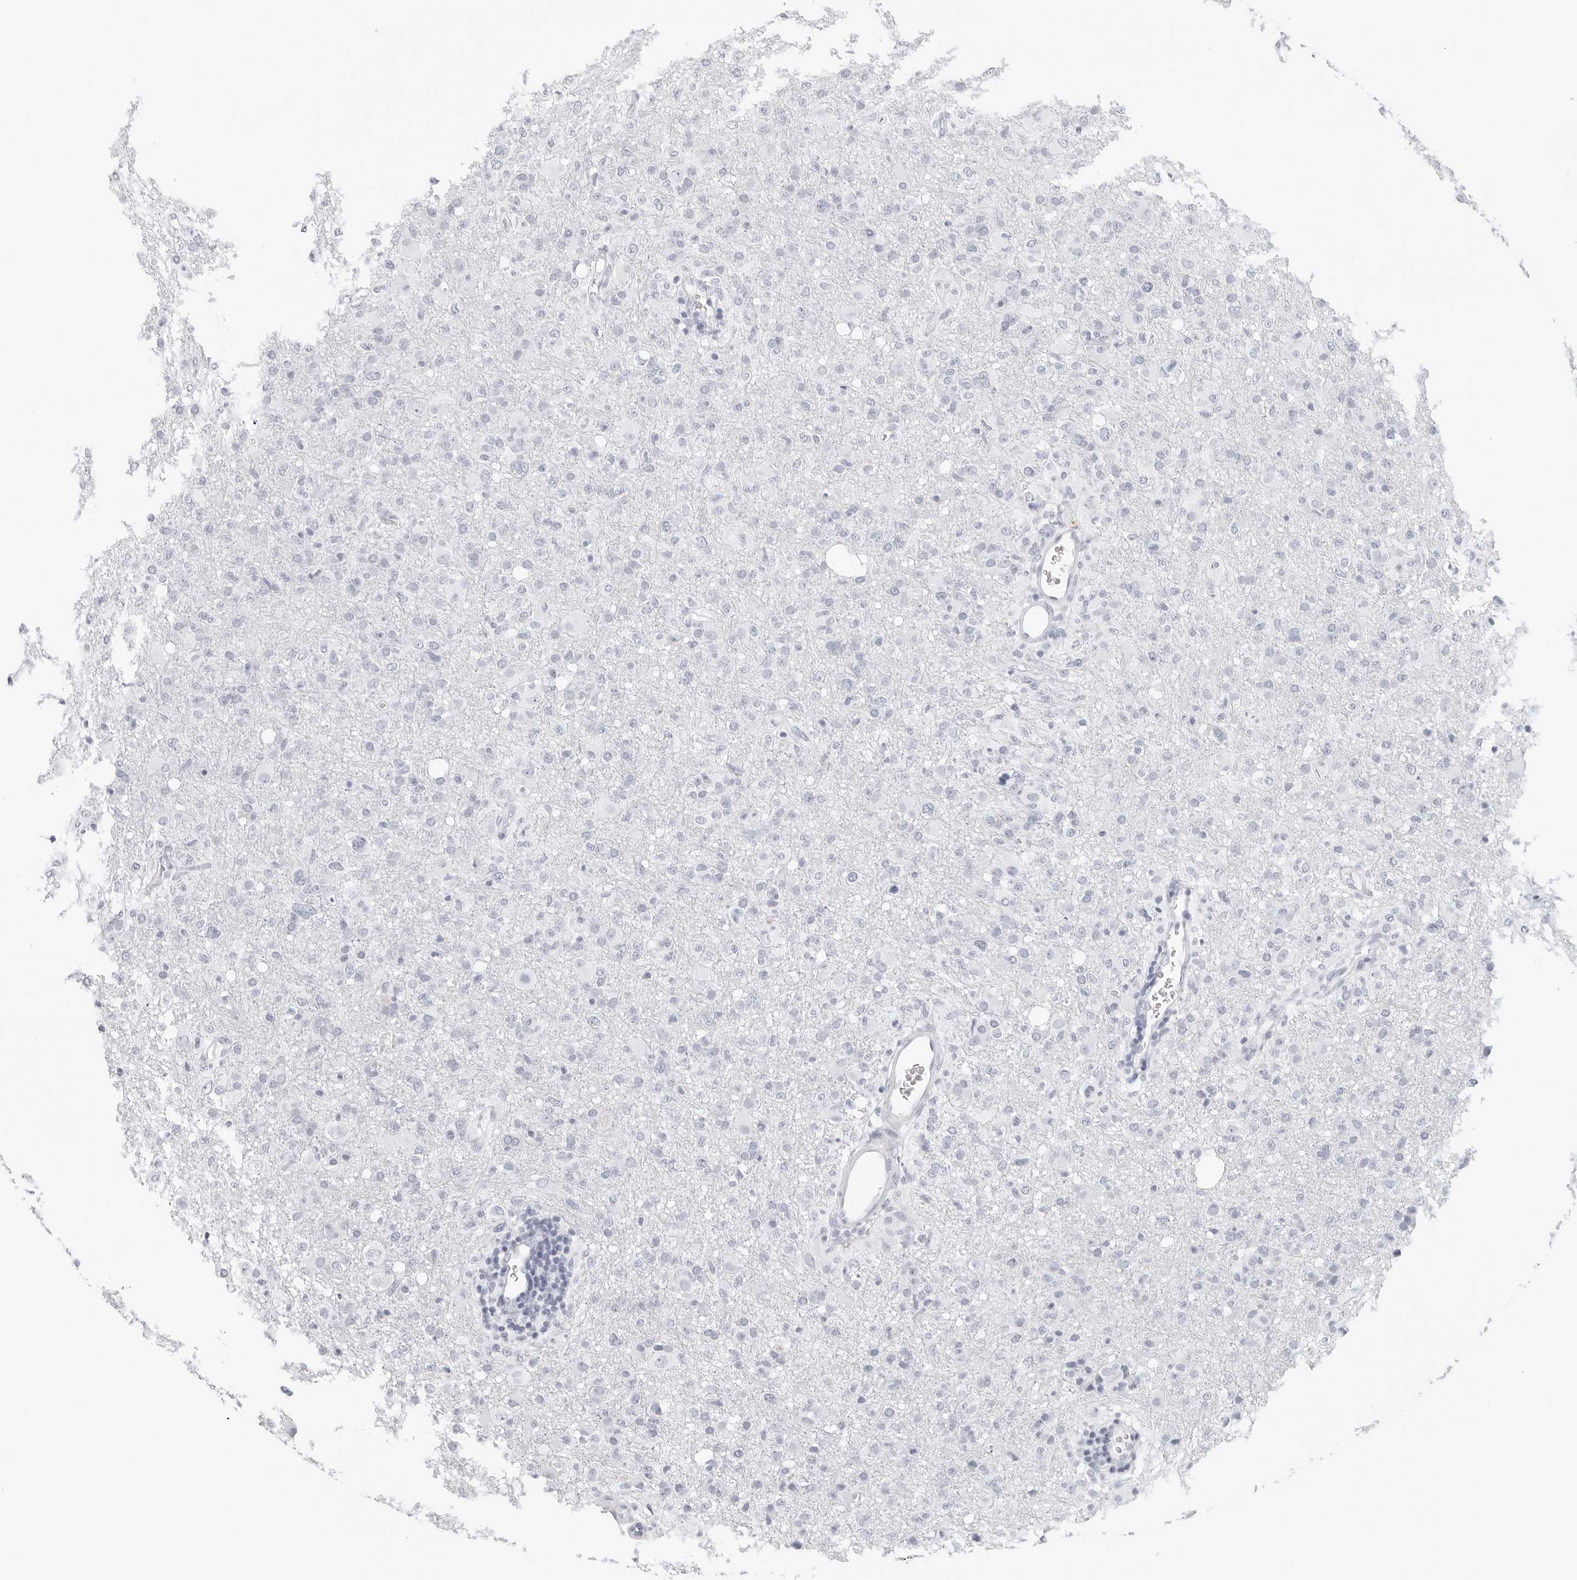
{"staining": {"intensity": "negative", "quantity": "none", "location": "none"}, "tissue": "glioma", "cell_type": "Tumor cells", "image_type": "cancer", "snomed": [{"axis": "morphology", "description": "Glioma, malignant, High grade"}, {"axis": "topography", "description": "Brain"}], "caption": "Immunohistochemical staining of human glioma shows no significant staining in tumor cells. (DAB IHC, high magnification).", "gene": "AGMAT", "patient": {"sex": "female", "age": 57}}